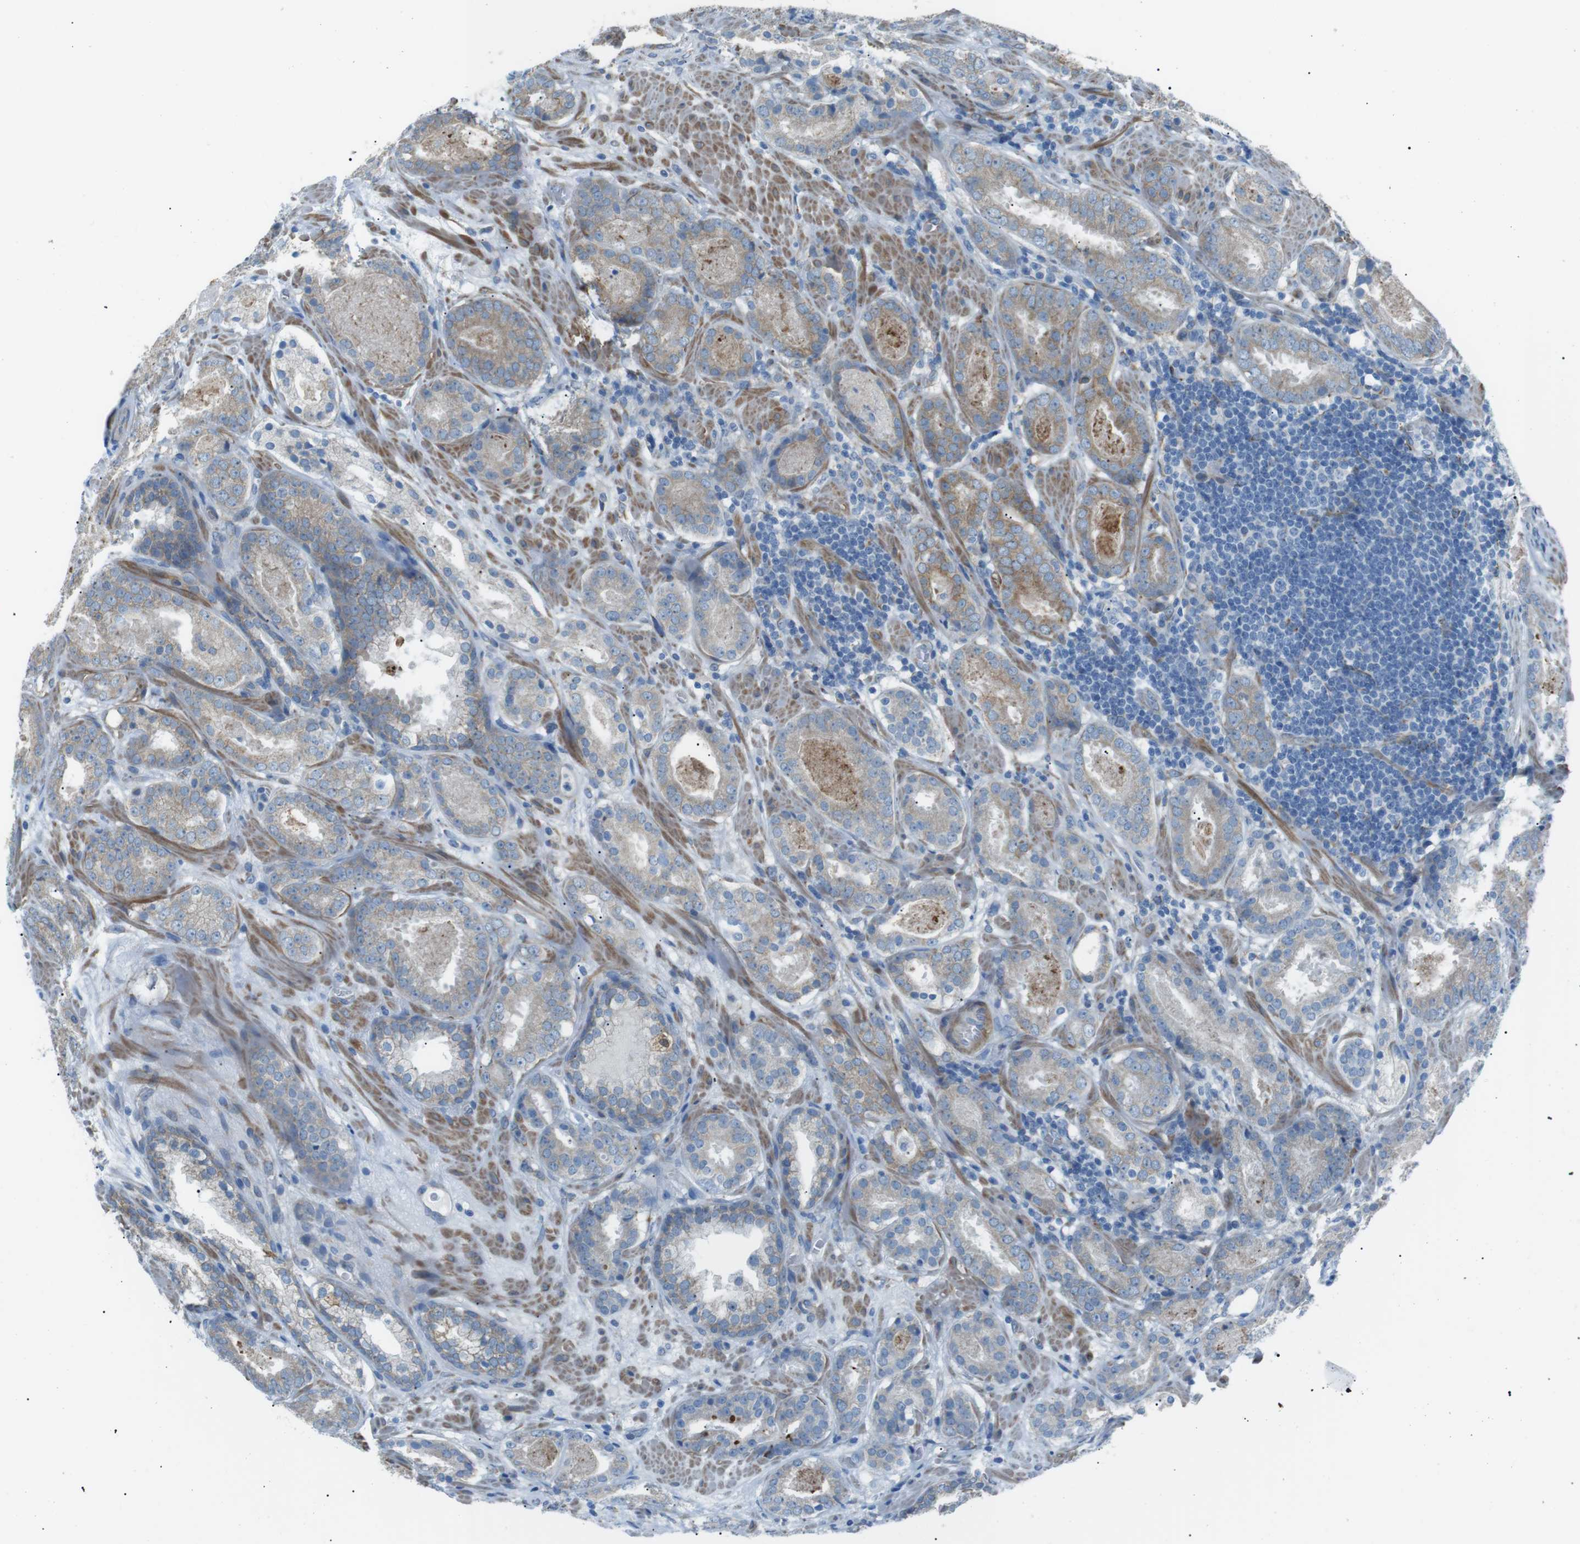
{"staining": {"intensity": "negative", "quantity": "none", "location": "none"}, "tissue": "prostate cancer", "cell_type": "Tumor cells", "image_type": "cancer", "snomed": [{"axis": "morphology", "description": "Adenocarcinoma, Low grade"}, {"axis": "topography", "description": "Prostate"}], "caption": "The micrograph shows no significant positivity in tumor cells of prostate cancer (low-grade adenocarcinoma).", "gene": "MTARC2", "patient": {"sex": "male", "age": 69}}